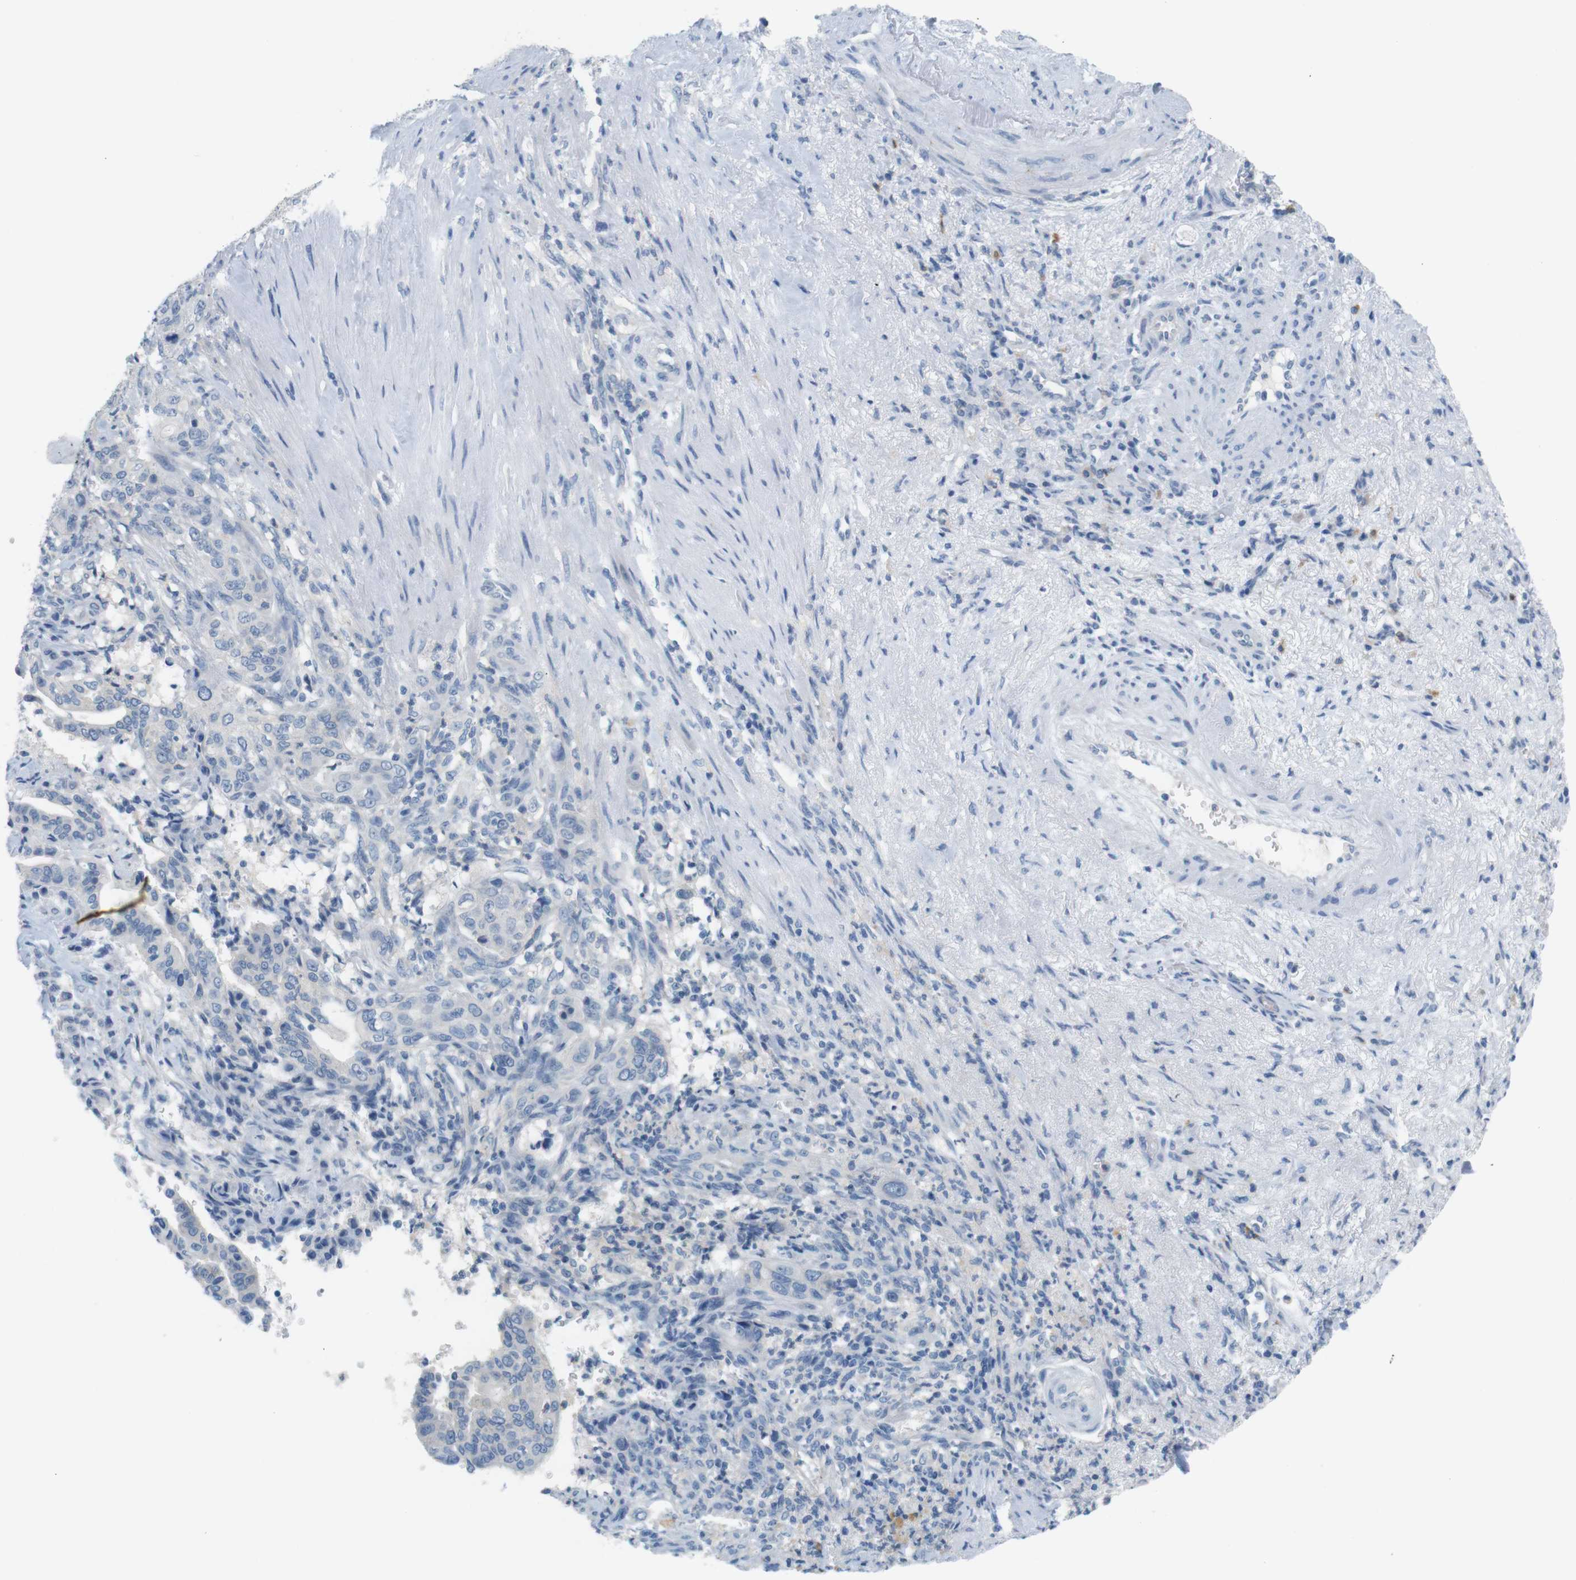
{"staining": {"intensity": "negative", "quantity": "none", "location": "none"}, "tissue": "liver cancer", "cell_type": "Tumor cells", "image_type": "cancer", "snomed": [{"axis": "morphology", "description": "Cholangiocarcinoma"}, {"axis": "topography", "description": "Liver"}], "caption": "Immunohistochemistry (IHC) photomicrograph of liver cholangiocarcinoma stained for a protein (brown), which reveals no positivity in tumor cells. (DAB (3,3'-diaminobenzidine) immunohistochemistry (IHC), high magnification).", "gene": "LRRK2", "patient": {"sex": "female", "age": 67}}